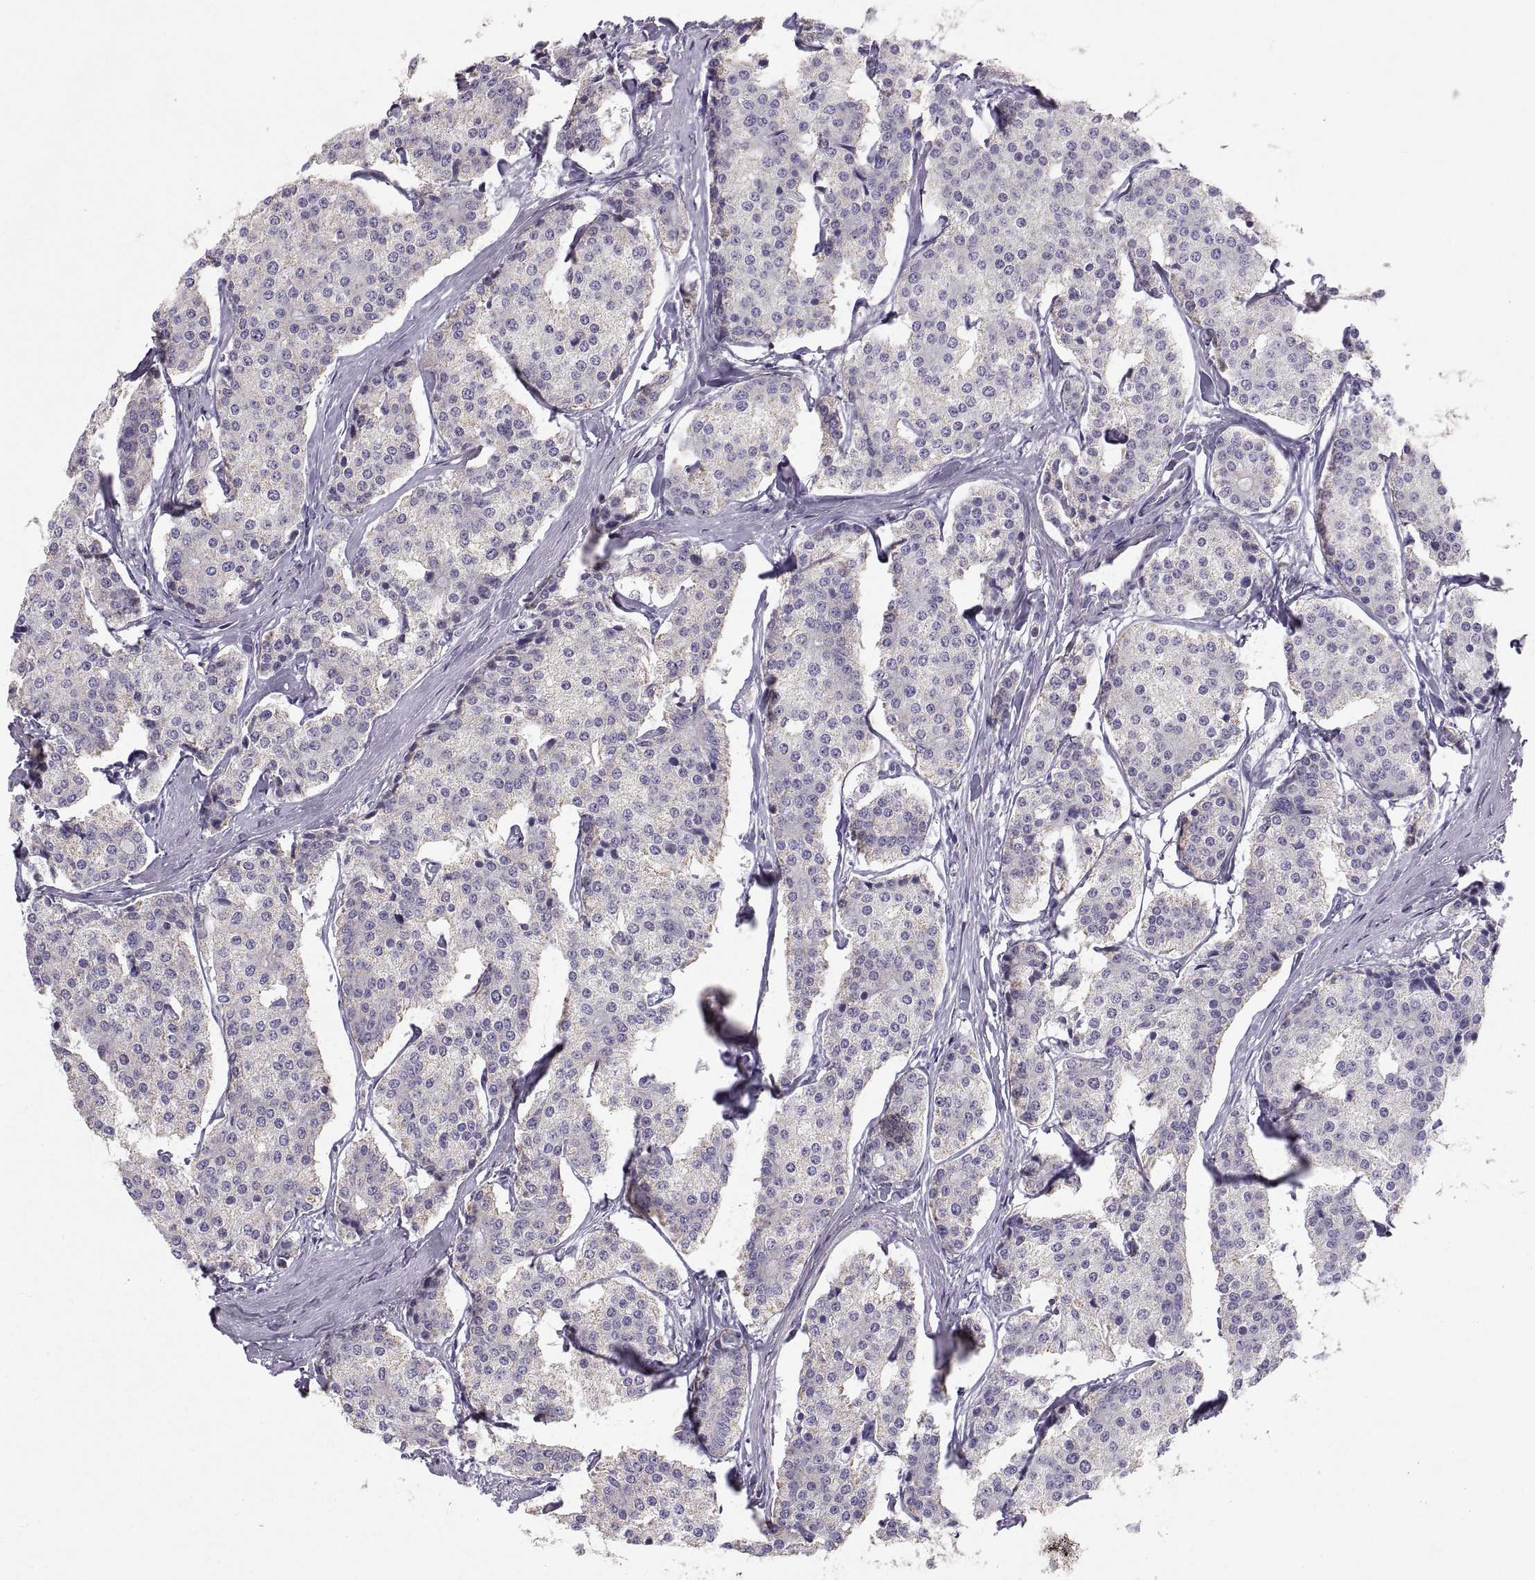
{"staining": {"intensity": "negative", "quantity": "none", "location": "none"}, "tissue": "carcinoid", "cell_type": "Tumor cells", "image_type": "cancer", "snomed": [{"axis": "morphology", "description": "Carcinoid, malignant, NOS"}, {"axis": "topography", "description": "Small intestine"}], "caption": "DAB (3,3'-diaminobenzidine) immunohistochemical staining of malignant carcinoid displays no significant positivity in tumor cells.", "gene": "STMND1", "patient": {"sex": "female", "age": 65}}